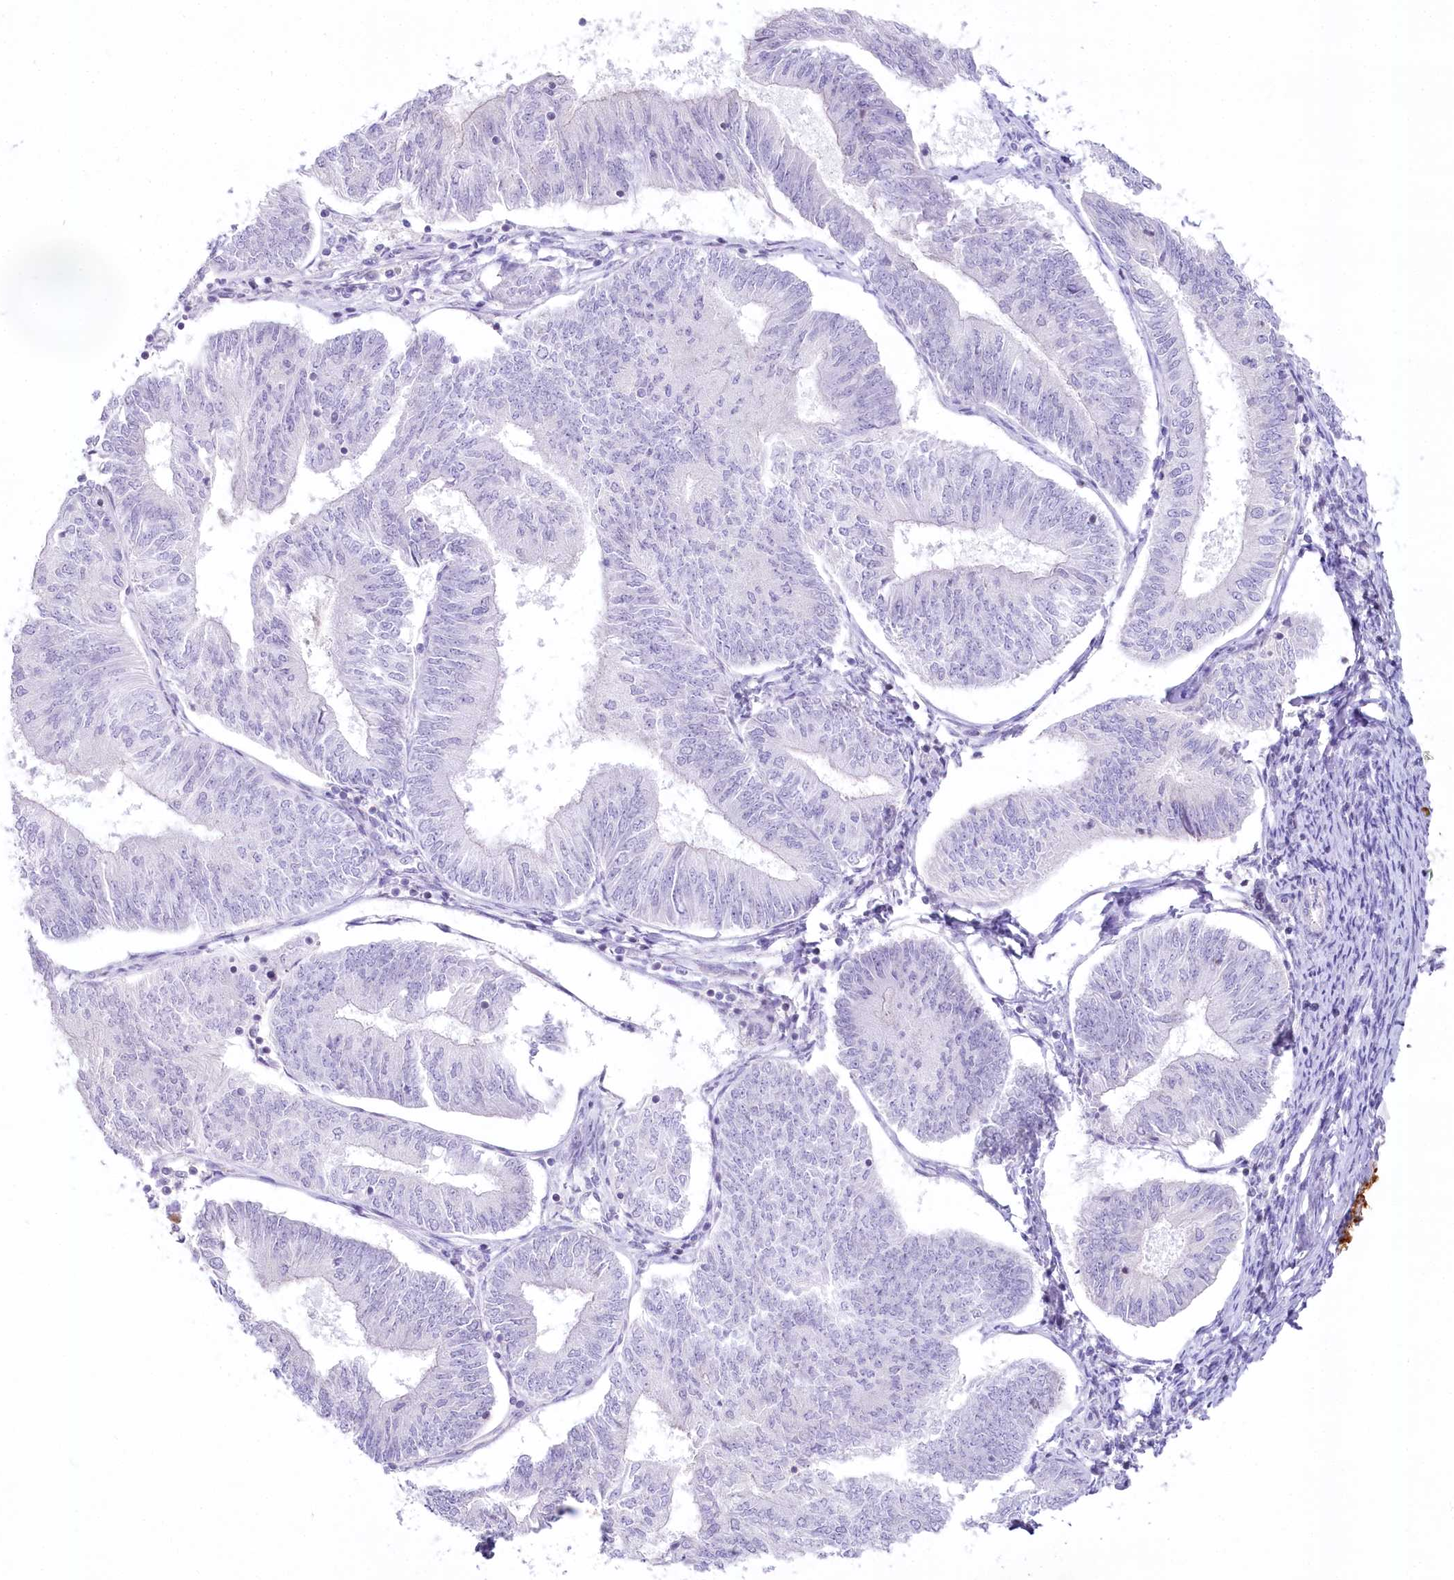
{"staining": {"intensity": "negative", "quantity": "none", "location": "none"}, "tissue": "endometrial cancer", "cell_type": "Tumor cells", "image_type": "cancer", "snomed": [{"axis": "morphology", "description": "Adenocarcinoma, NOS"}, {"axis": "topography", "description": "Endometrium"}], "caption": "Endometrial cancer stained for a protein using immunohistochemistry reveals no expression tumor cells.", "gene": "MYOZ1", "patient": {"sex": "female", "age": 58}}